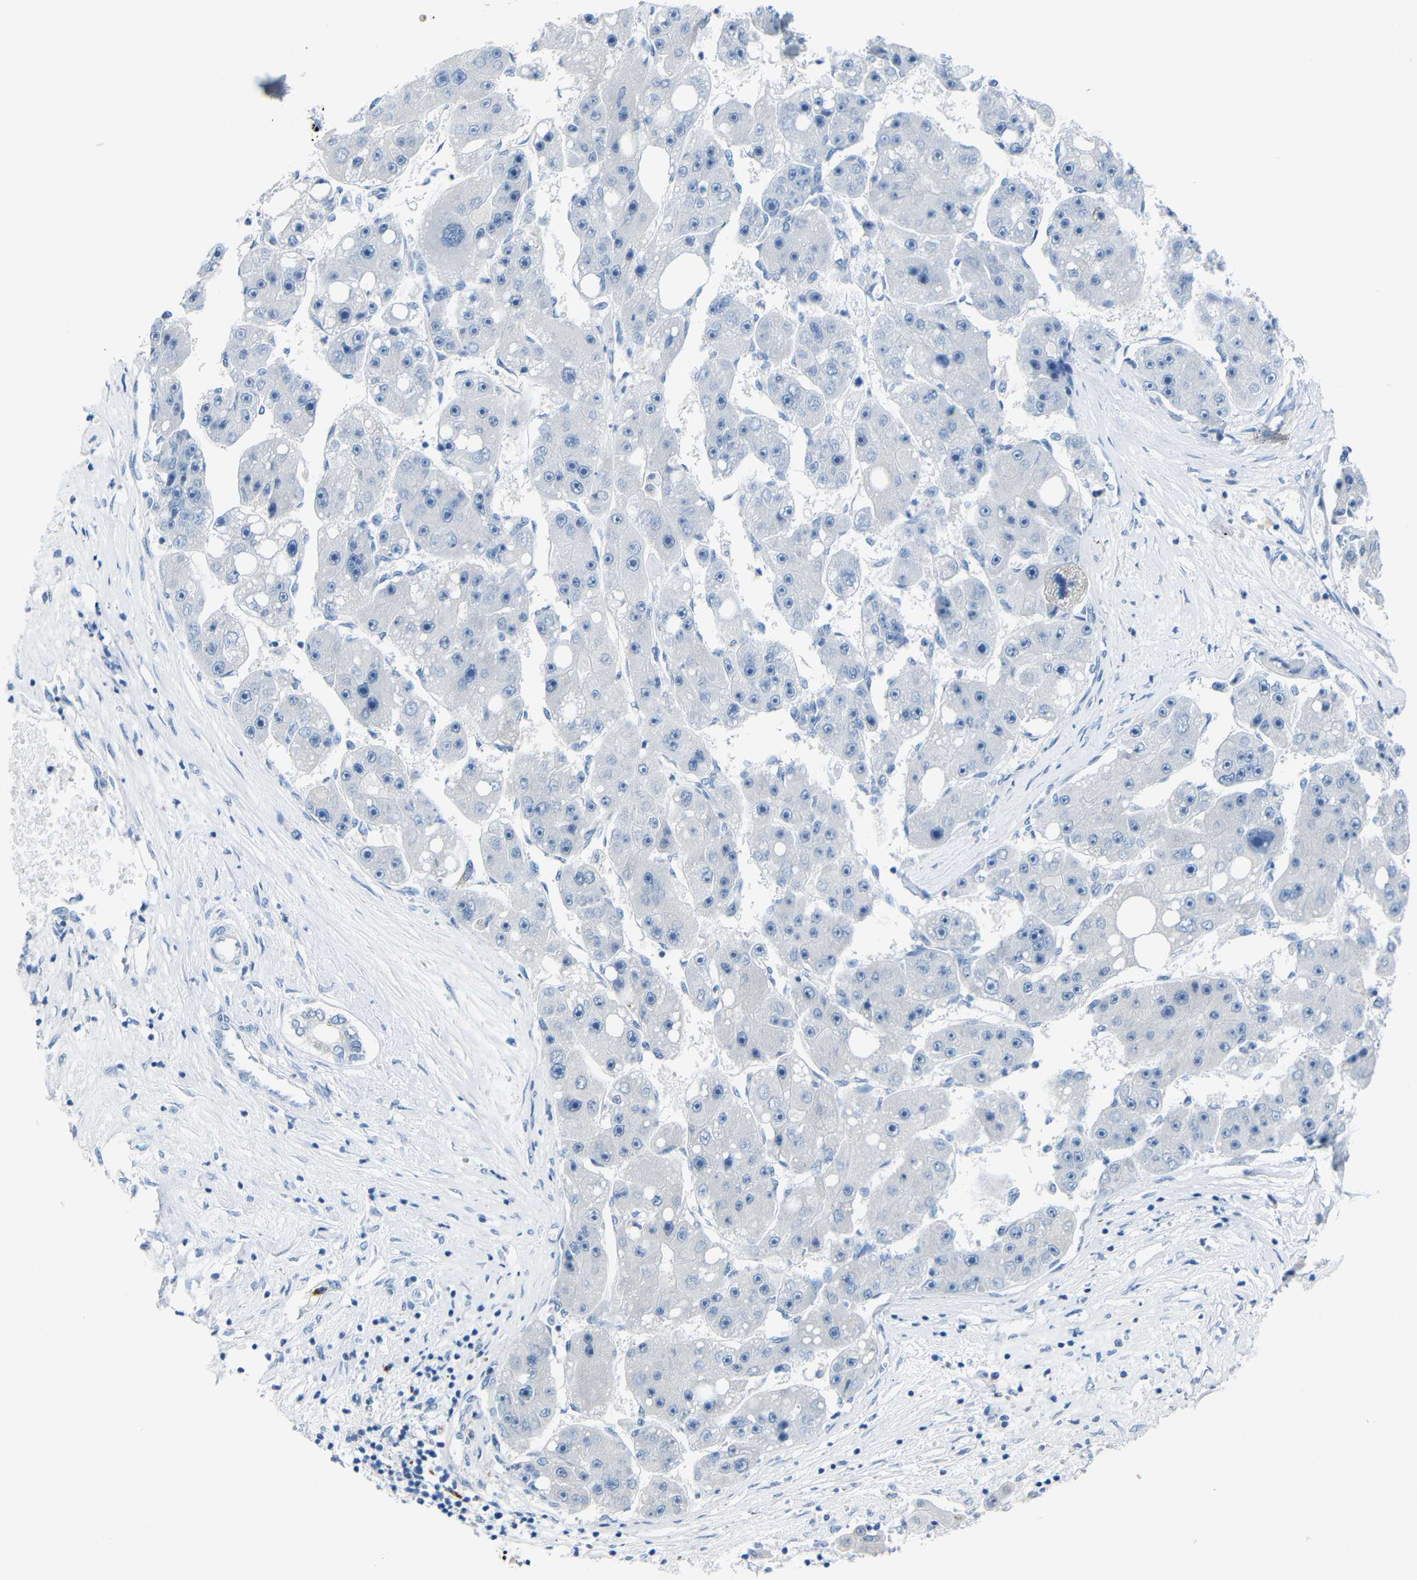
{"staining": {"intensity": "negative", "quantity": "none", "location": "none"}, "tissue": "liver cancer", "cell_type": "Tumor cells", "image_type": "cancer", "snomed": [{"axis": "morphology", "description": "Carcinoma, Hepatocellular, NOS"}, {"axis": "topography", "description": "Liver"}], "caption": "The image shows no significant positivity in tumor cells of liver cancer.", "gene": "C15orf48", "patient": {"sex": "female", "age": 61}}